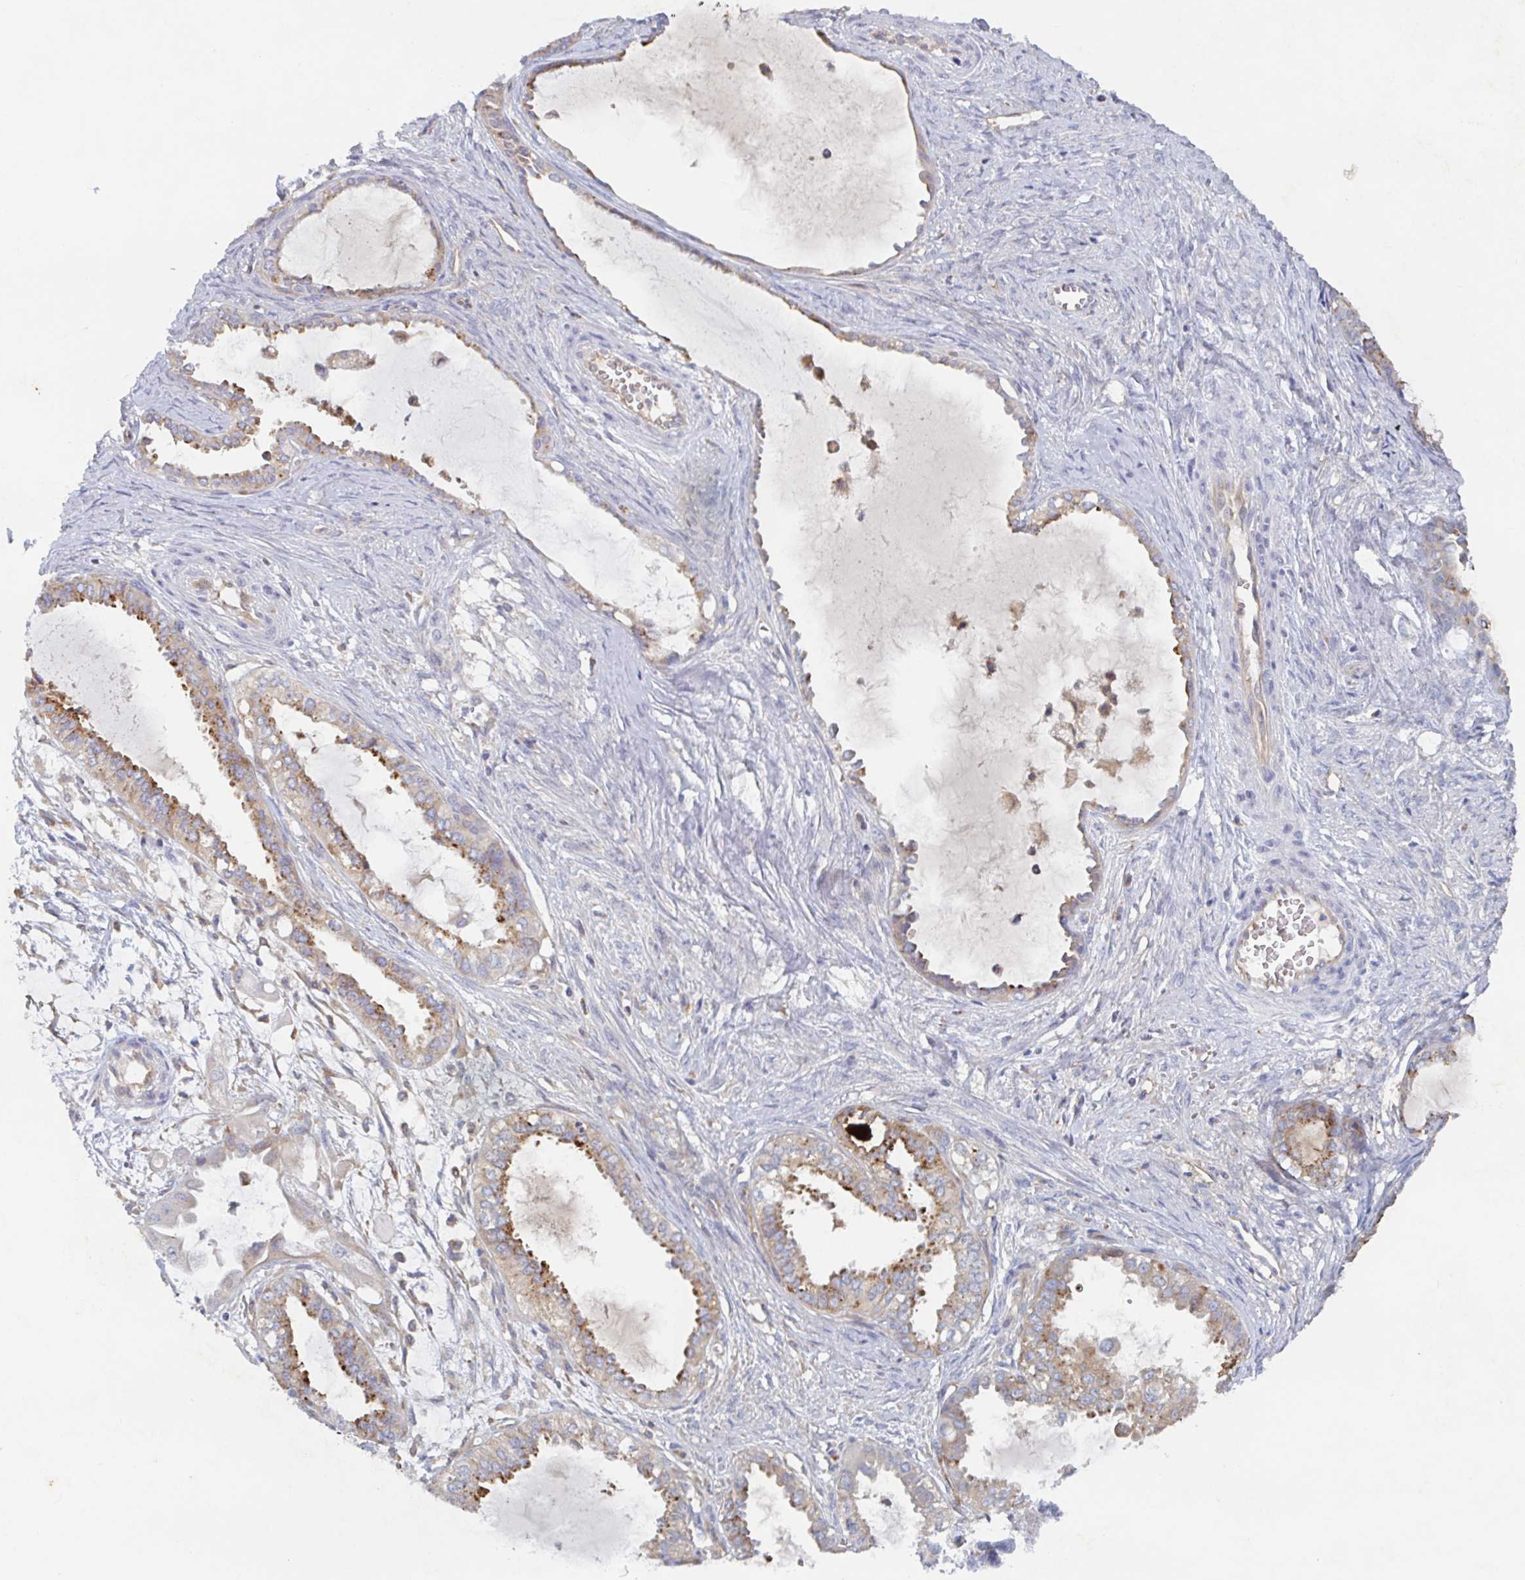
{"staining": {"intensity": "moderate", "quantity": ">75%", "location": "cytoplasmic/membranous"}, "tissue": "ovarian cancer", "cell_type": "Tumor cells", "image_type": "cancer", "snomed": [{"axis": "morphology", "description": "Carcinoma, NOS"}, {"axis": "morphology", "description": "Carcinoma, endometroid"}, {"axis": "topography", "description": "Ovary"}], "caption": "Immunohistochemical staining of human ovarian cancer (endometroid carcinoma) exhibits medium levels of moderate cytoplasmic/membranous expression in about >75% of tumor cells. (Brightfield microscopy of DAB IHC at high magnification).", "gene": "MANBA", "patient": {"sex": "female", "age": 50}}